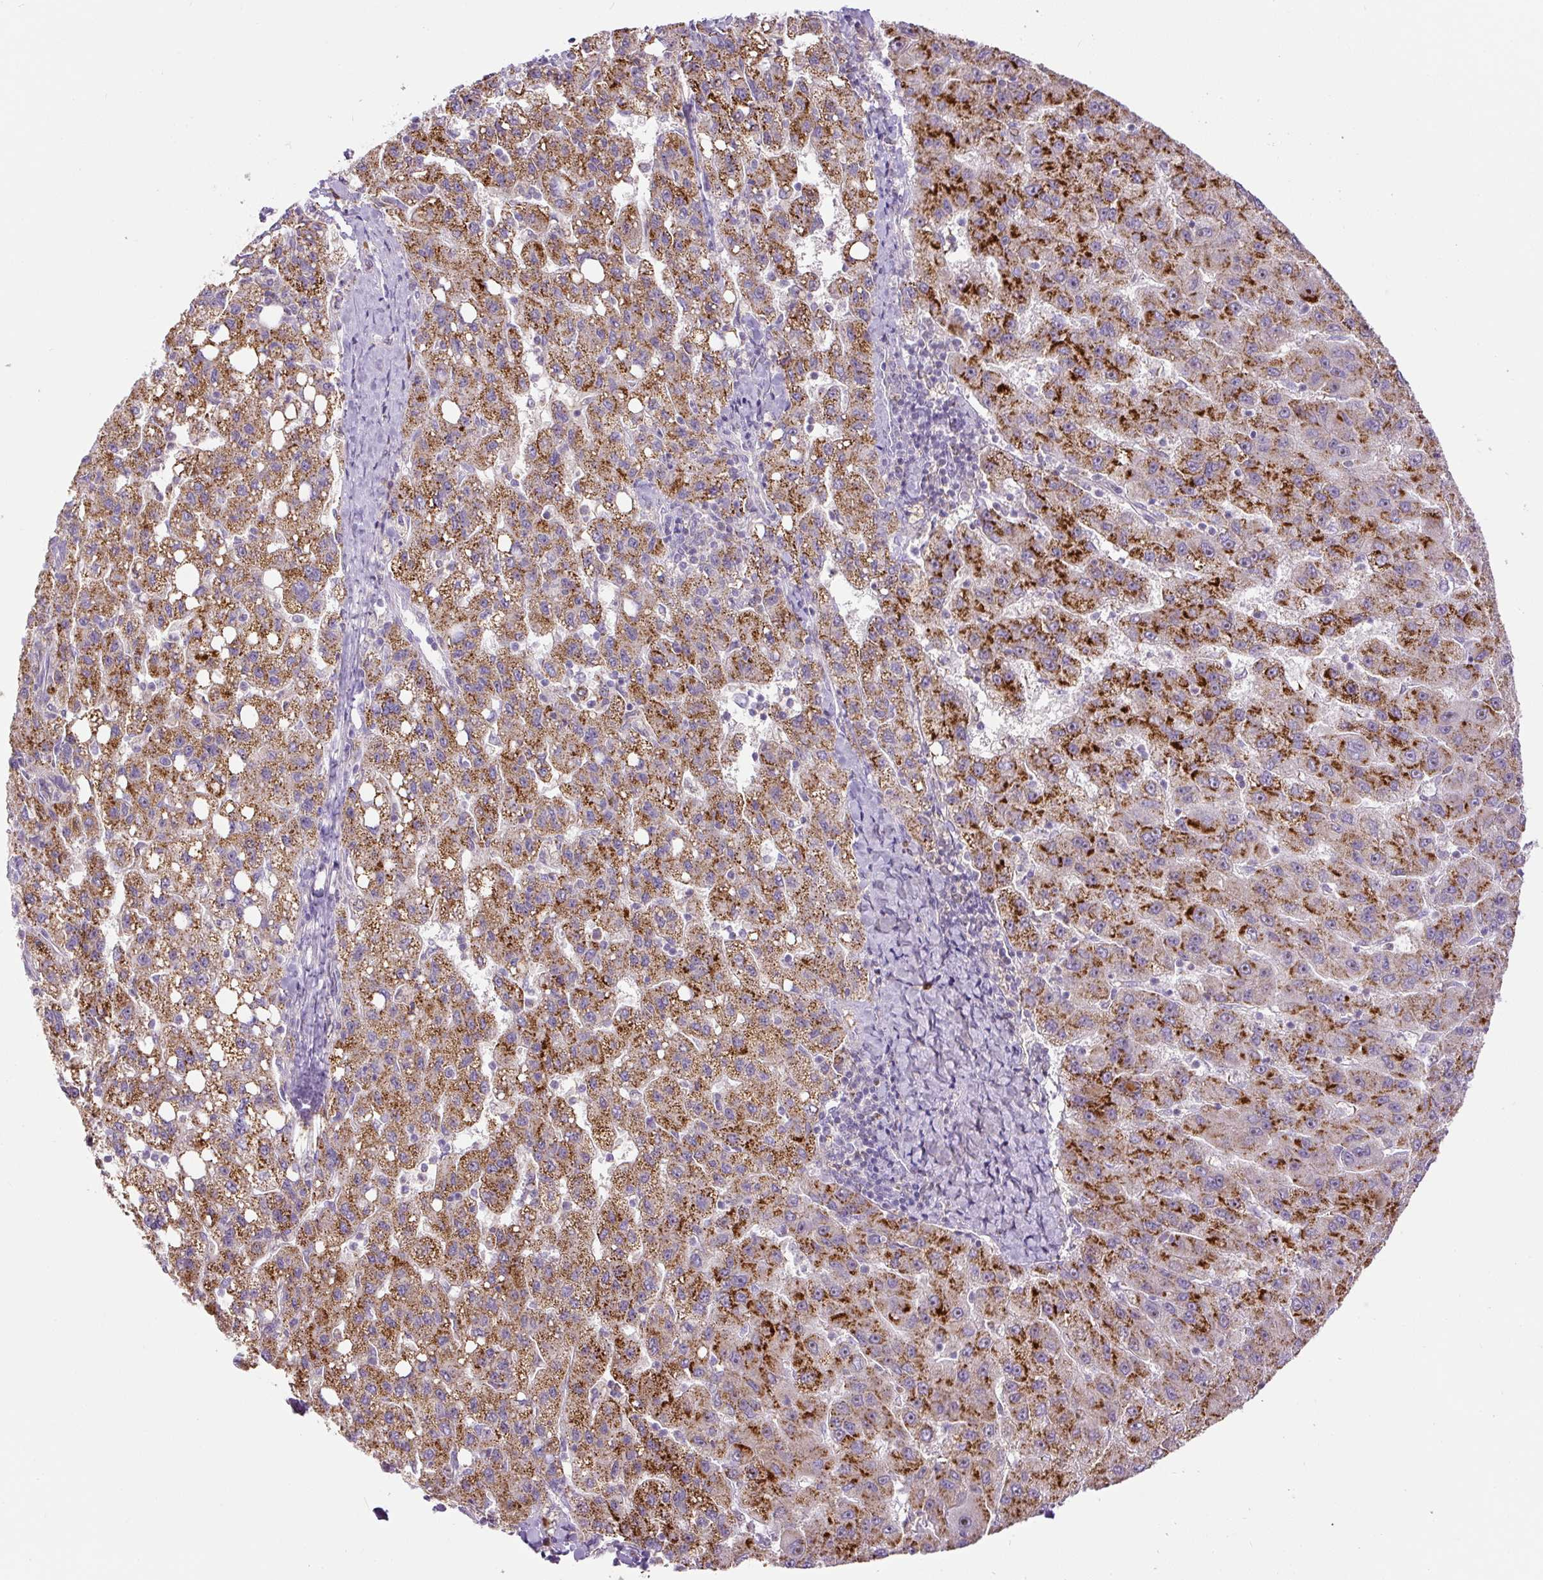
{"staining": {"intensity": "strong", "quantity": ">75%", "location": "cytoplasmic/membranous"}, "tissue": "liver cancer", "cell_type": "Tumor cells", "image_type": "cancer", "snomed": [{"axis": "morphology", "description": "Carcinoma, Hepatocellular, NOS"}, {"axis": "topography", "description": "Liver"}], "caption": "Tumor cells demonstrate high levels of strong cytoplasmic/membranous positivity in about >75% of cells in liver hepatocellular carcinoma.", "gene": "ZNF596", "patient": {"sex": "female", "age": 82}}